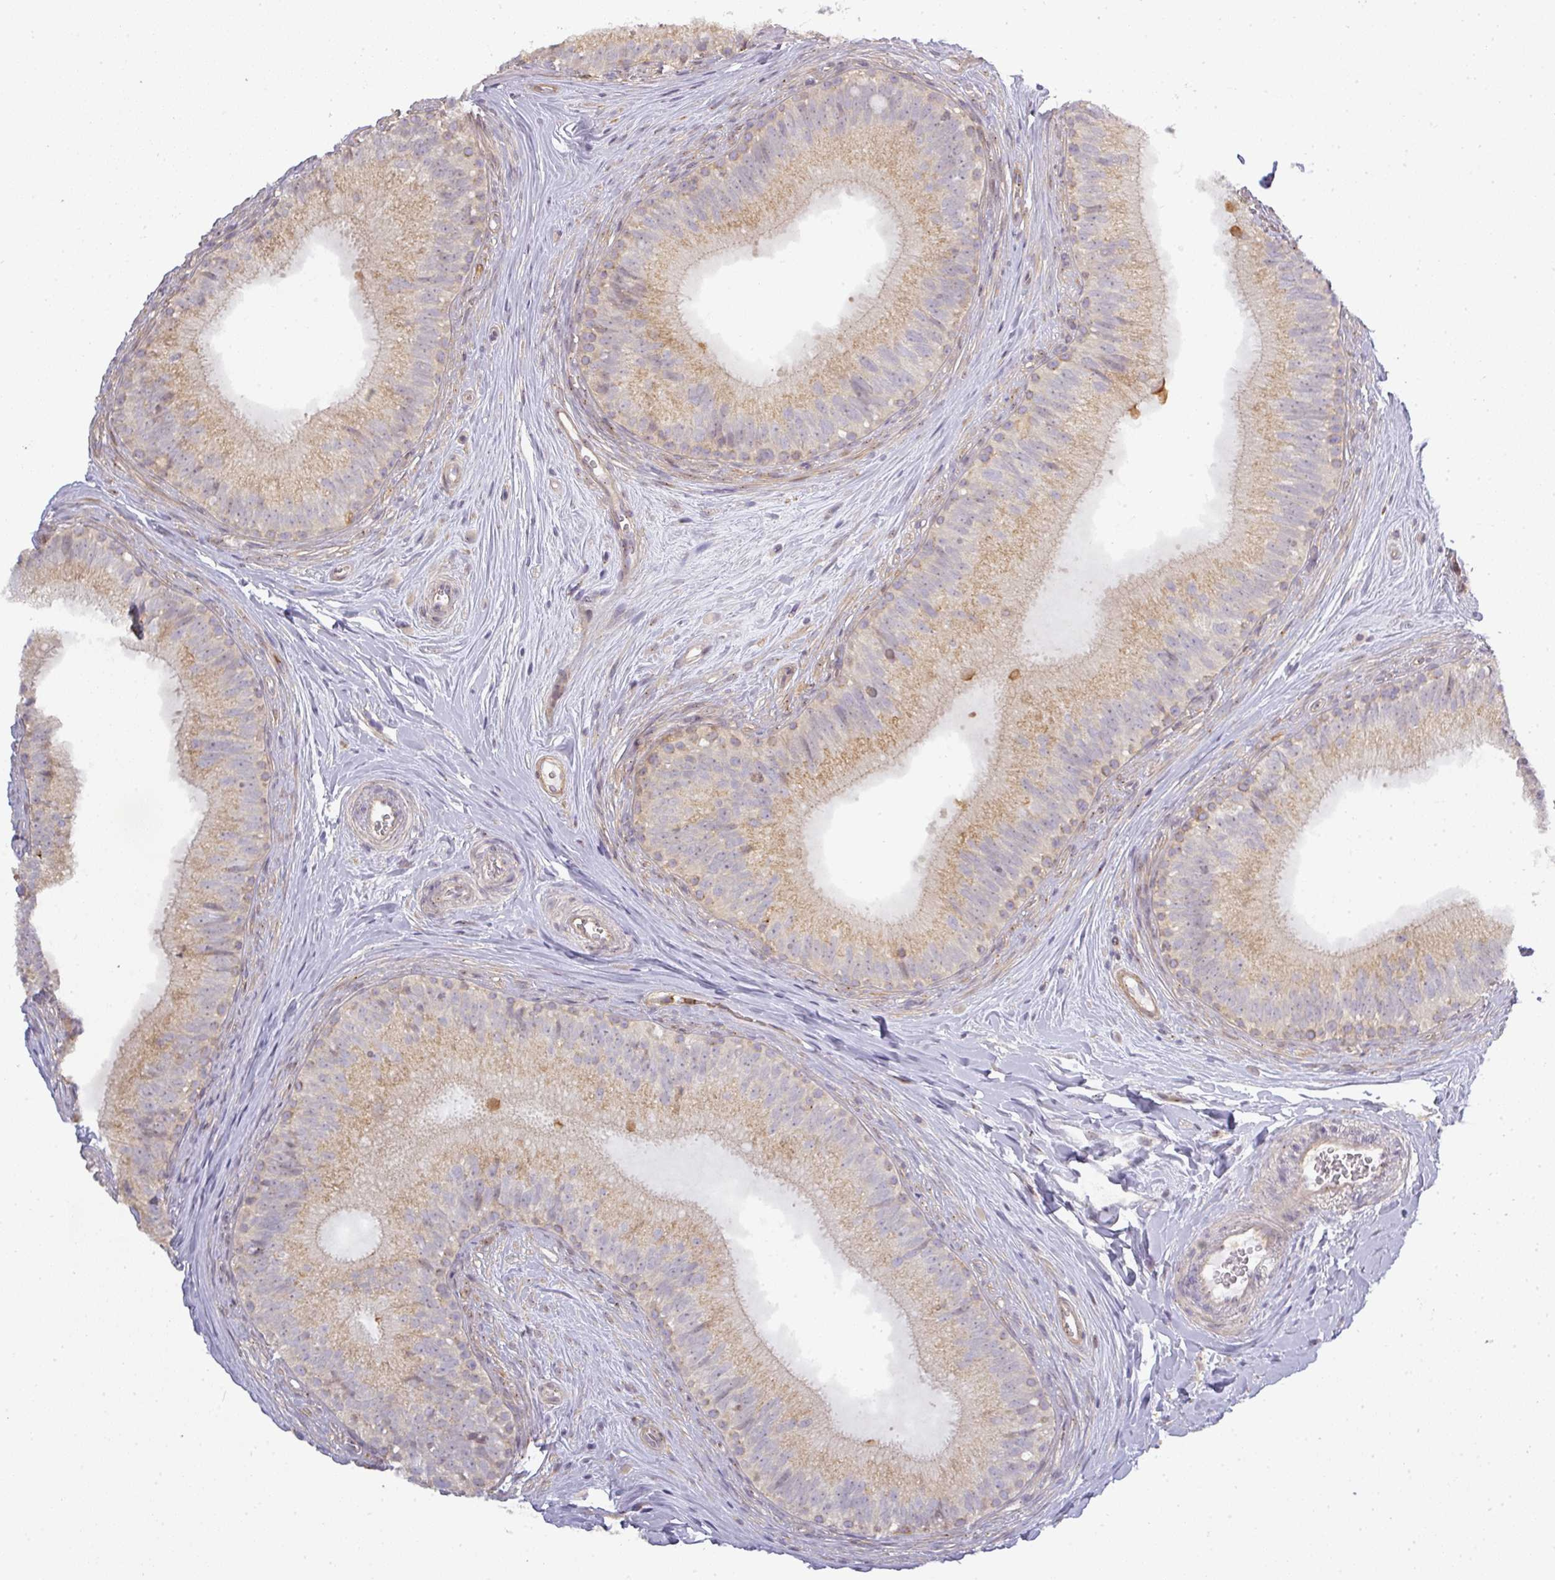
{"staining": {"intensity": "moderate", "quantity": "25%-75%", "location": "cytoplasmic/membranous"}, "tissue": "epididymis", "cell_type": "Glandular cells", "image_type": "normal", "snomed": [{"axis": "morphology", "description": "Normal tissue, NOS"}, {"axis": "topography", "description": "Epididymis"}], "caption": "Moderate cytoplasmic/membranous staining for a protein is identified in about 25%-75% of glandular cells of unremarkable epididymis using immunohistochemistry.", "gene": "NIN", "patient": {"sex": "male", "age": 34}}